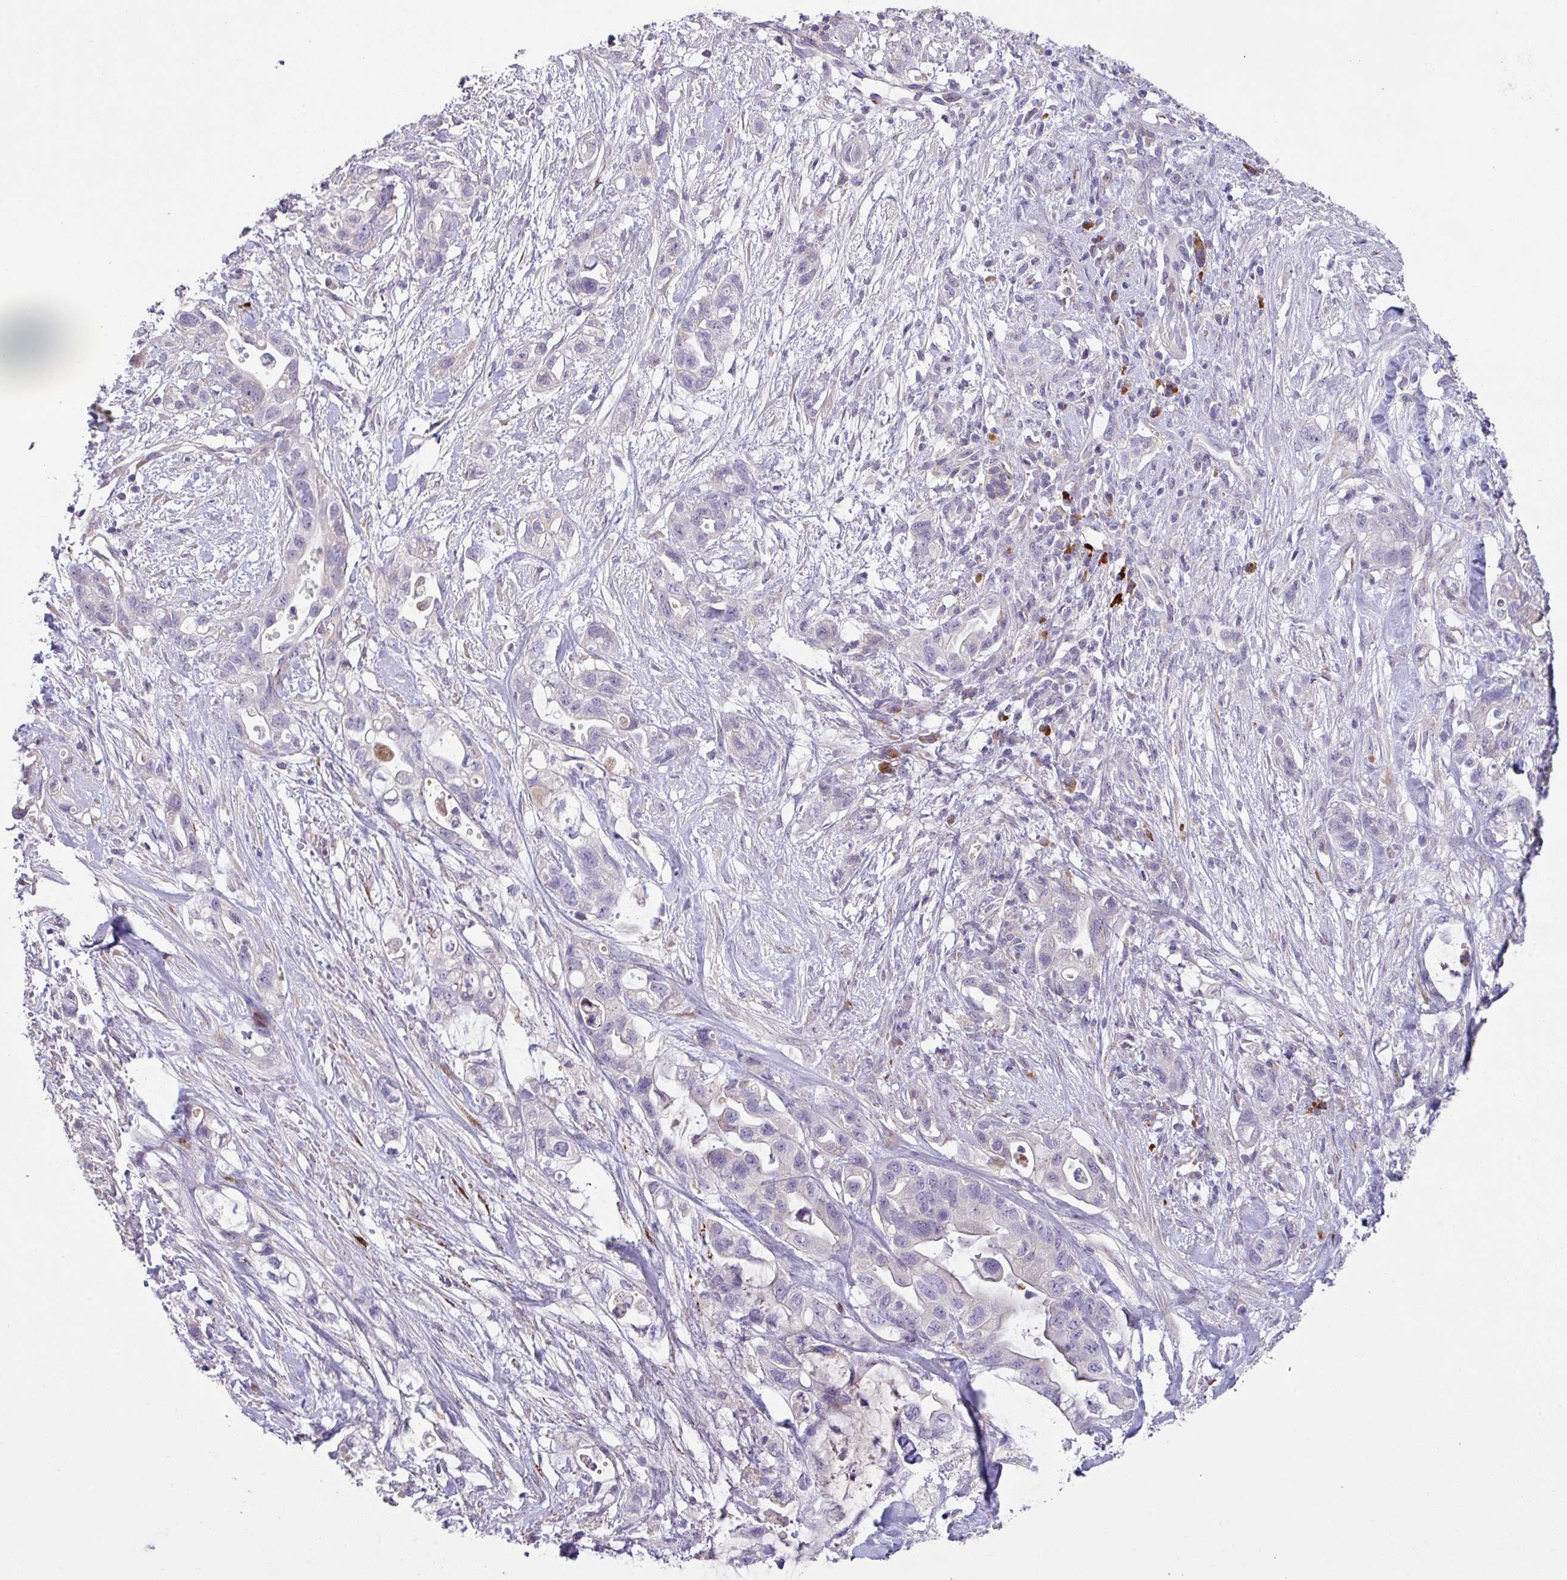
{"staining": {"intensity": "negative", "quantity": "none", "location": "none"}, "tissue": "pancreatic cancer", "cell_type": "Tumor cells", "image_type": "cancer", "snomed": [{"axis": "morphology", "description": "Adenocarcinoma, NOS"}, {"axis": "topography", "description": "Pancreas"}], "caption": "A high-resolution image shows IHC staining of adenocarcinoma (pancreatic), which displays no significant positivity in tumor cells. (DAB (3,3'-diaminobenzidine) immunohistochemistry (IHC) visualized using brightfield microscopy, high magnification).", "gene": "KLHL3", "patient": {"sex": "female", "age": 72}}